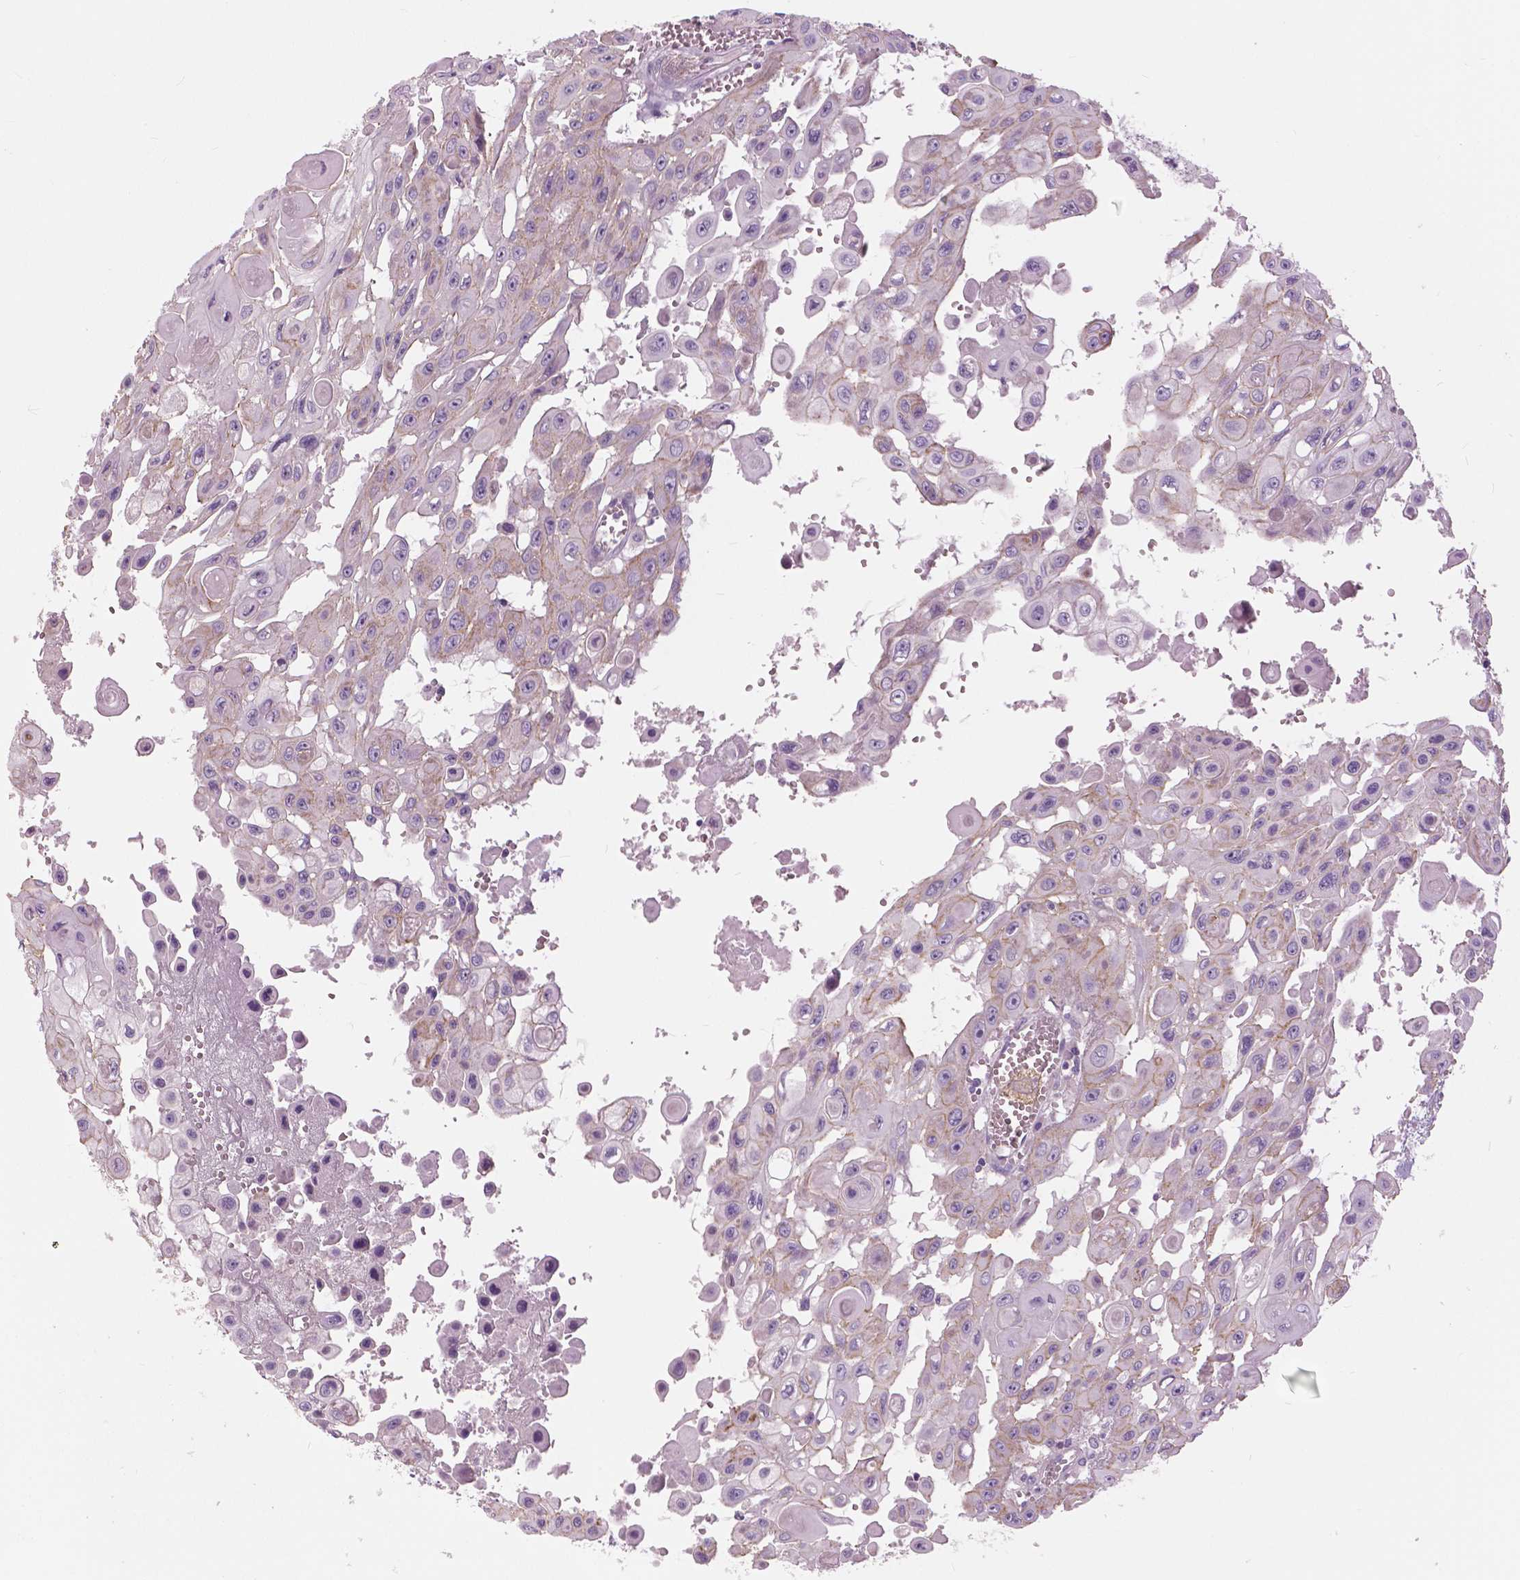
{"staining": {"intensity": "negative", "quantity": "none", "location": "none"}, "tissue": "head and neck cancer", "cell_type": "Tumor cells", "image_type": "cancer", "snomed": [{"axis": "morphology", "description": "Adenocarcinoma, NOS"}, {"axis": "topography", "description": "Head-Neck"}], "caption": "DAB immunohistochemical staining of head and neck adenocarcinoma reveals no significant positivity in tumor cells.", "gene": "SERPINI1", "patient": {"sex": "male", "age": 73}}